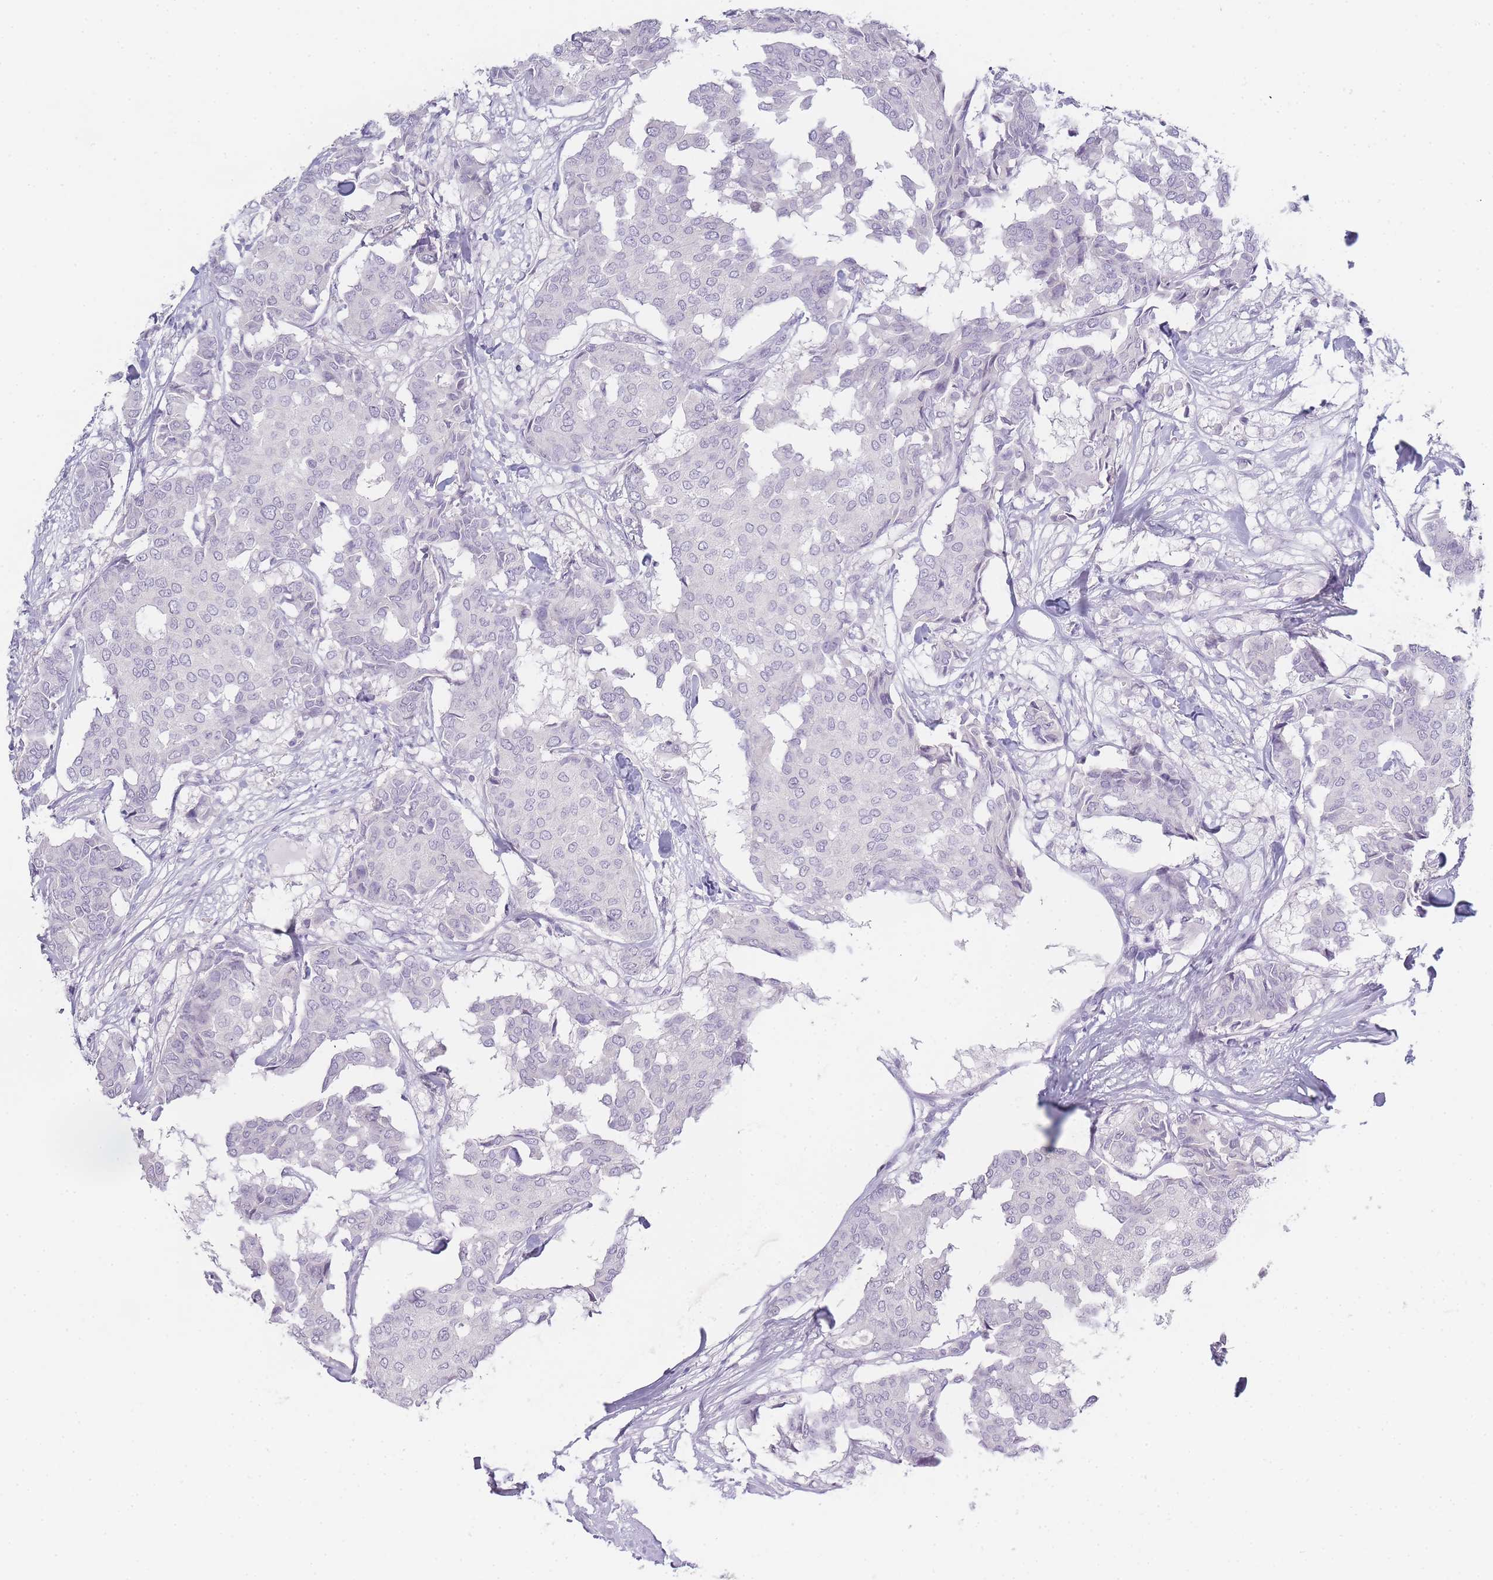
{"staining": {"intensity": "negative", "quantity": "none", "location": "none"}, "tissue": "breast cancer", "cell_type": "Tumor cells", "image_type": "cancer", "snomed": [{"axis": "morphology", "description": "Duct carcinoma"}, {"axis": "topography", "description": "Breast"}], "caption": "Immunohistochemical staining of breast invasive ductal carcinoma shows no significant expression in tumor cells.", "gene": "INS", "patient": {"sex": "female", "age": 75}}